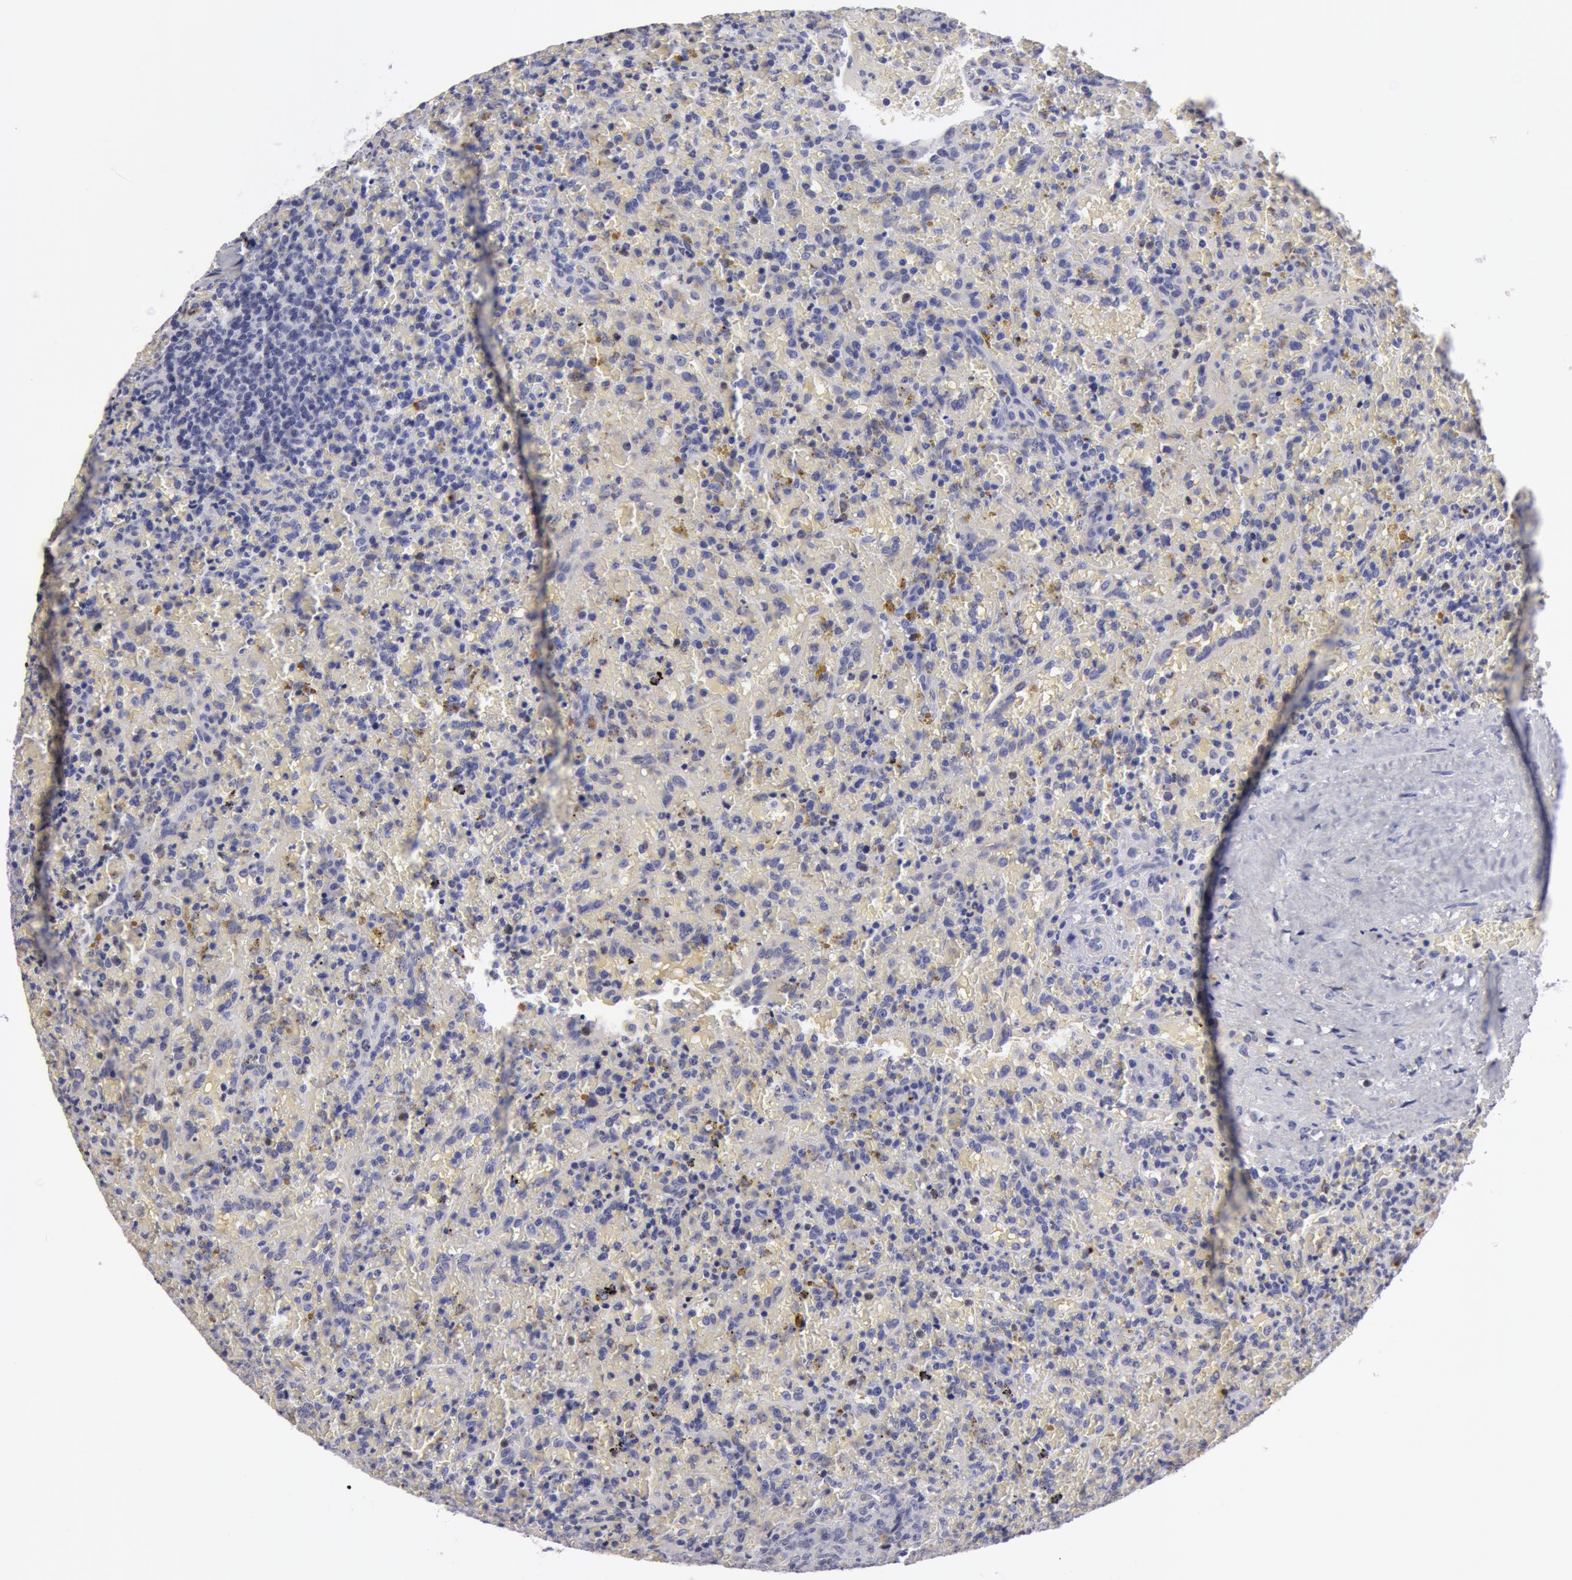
{"staining": {"intensity": "negative", "quantity": "none", "location": "none"}, "tissue": "lymphoma", "cell_type": "Tumor cells", "image_type": "cancer", "snomed": [{"axis": "morphology", "description": "Malignant lymphoma, non-Hodgkin's type, High grade"}, {"axis": "topography", "description": "Spleen"}, {"axis": "topography", "description": "Lymph node"}], "caption": "This is an immunohistochemistry micrograph of malignant lymphoma, non-Hodgkin's type (high-grade). There is no expression in tumor cells.", "gene": "NLGN4X", "patient": {"sex": "female", "age": 70}}